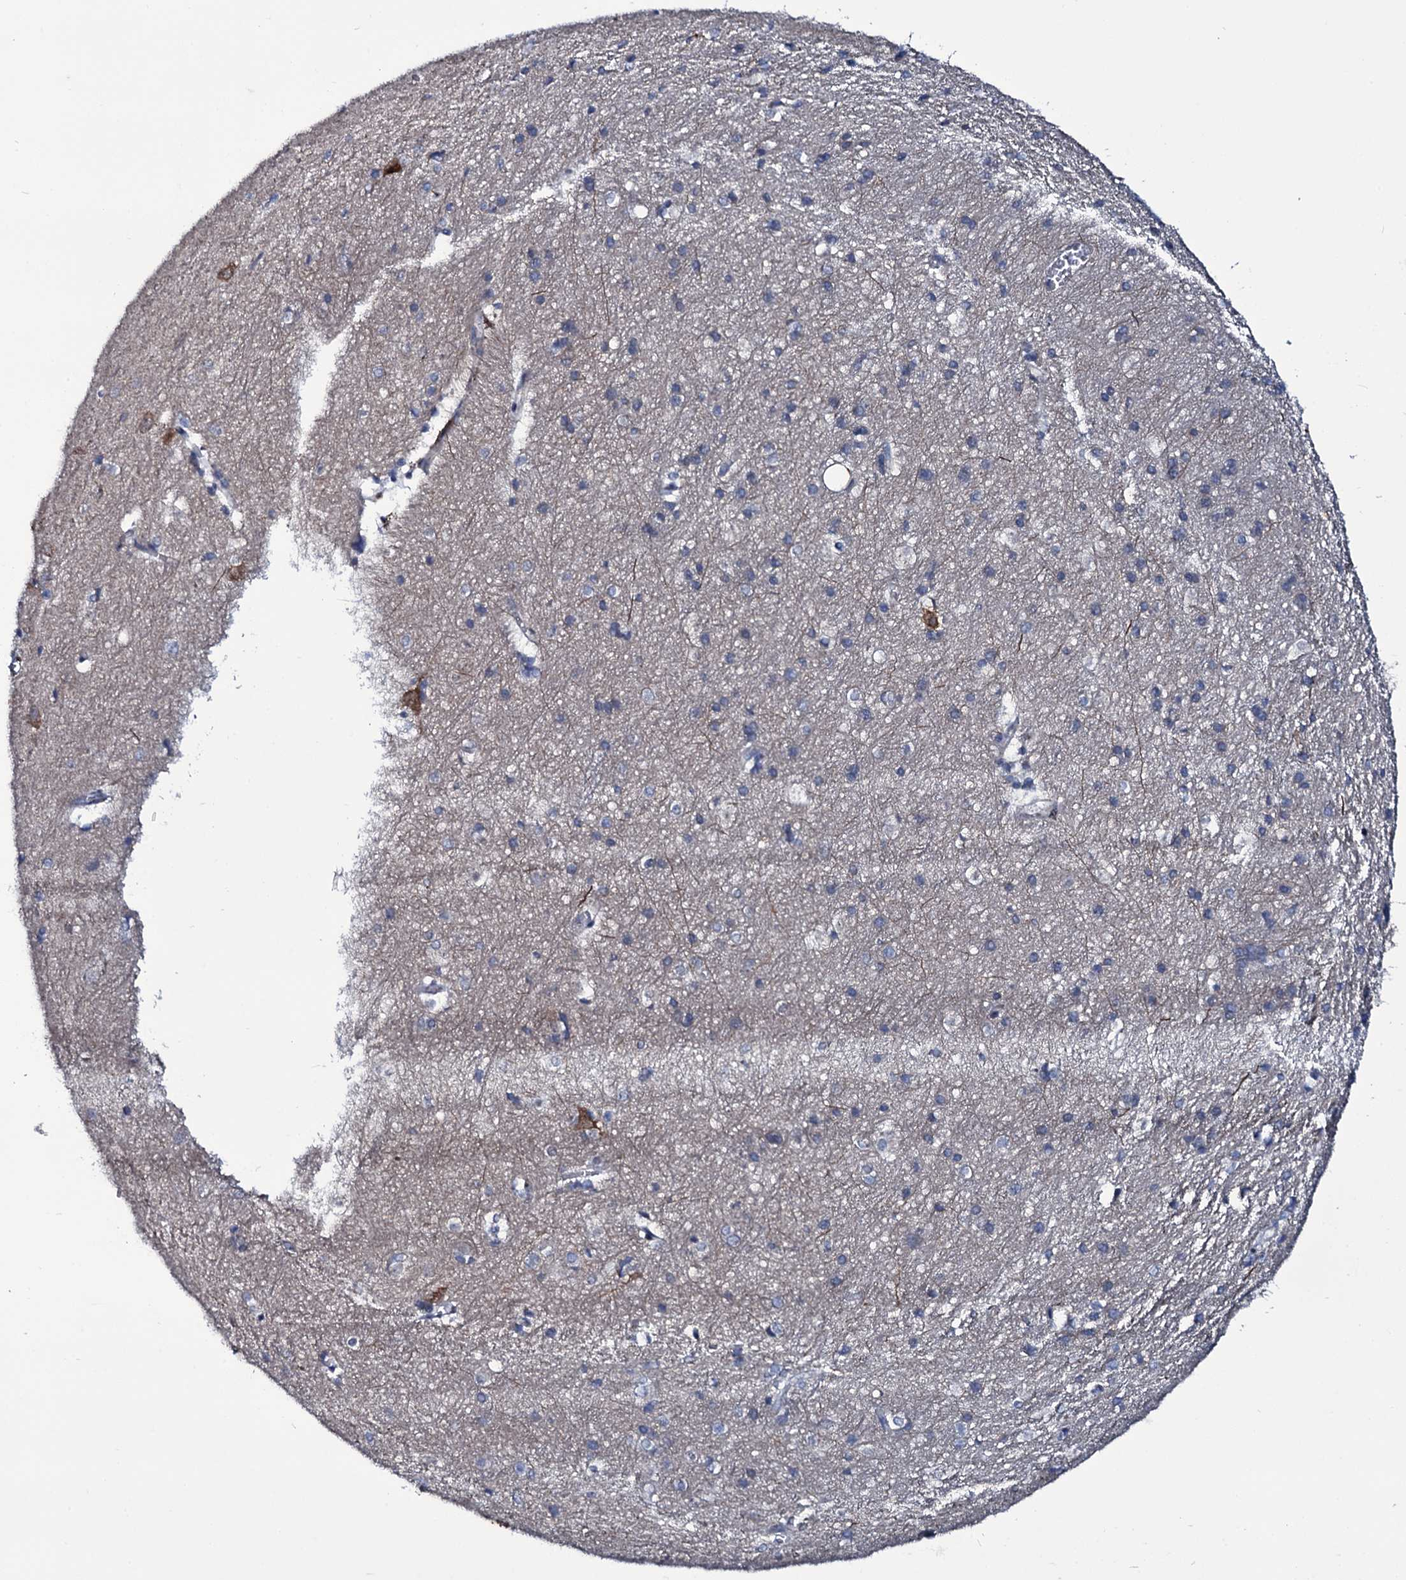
{"staining": {"intensity": "negative", "quantity": "none", "location": "none"}, "tissue": "cerebral cortex", "cell_type": "Endothelial cells", "image_type": "normal", "snomed": [{"axis": "morphology", "description": "Normal tissue, NOS"}, {"axis": "topography", "description": "Cerebral cortex"}], "caption": "DAB (3,3'-diaminobenzidine) immunohistochemical staining of unremarkable human cerebral cortex exhibits no significant staining in endothelial cells.", "gene": "WIPF3", "patient": {"sex": "male", "age": 54}}